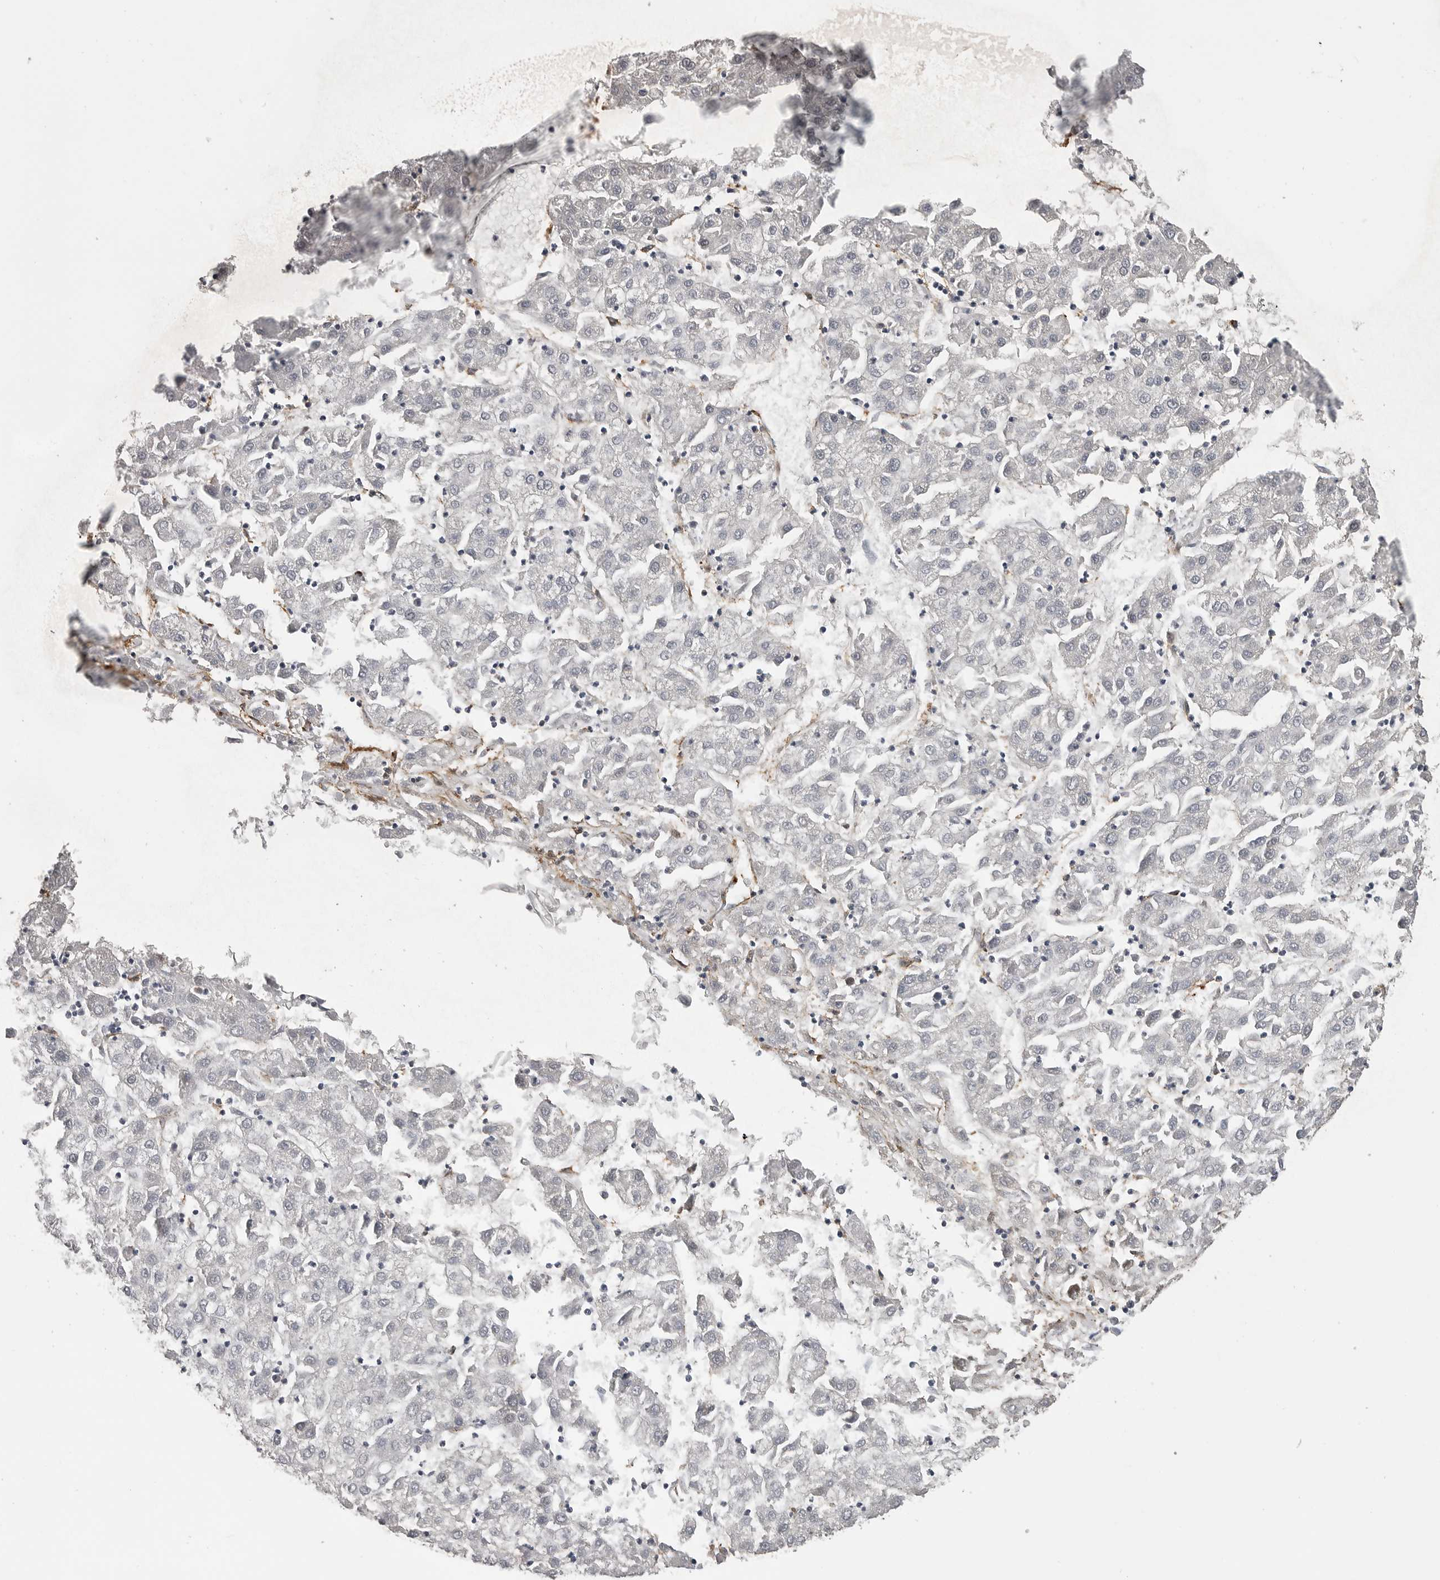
{"staining": {"intensity": "negative", "quantity": "none", "location": "none"}, "tissue": "liver cancer", "cell_type": "Tumor cells", "image_type": "cancer", "snomed": [{"axis": "morphology", "description": "Carcinoma, Hepatocellular, NOS"}, {"axis": "topography", "description": "Liver"}], "caption": "High magnification brightfield microscopy of liver cancer stained with DAB (3,3'-diaminobenzidine) (brown) and counterstained with hematoxylin (blue): tumor cells show no significant positivity.", "gene": "AOC3", "patient": {"sex": "male", "age": 72}}